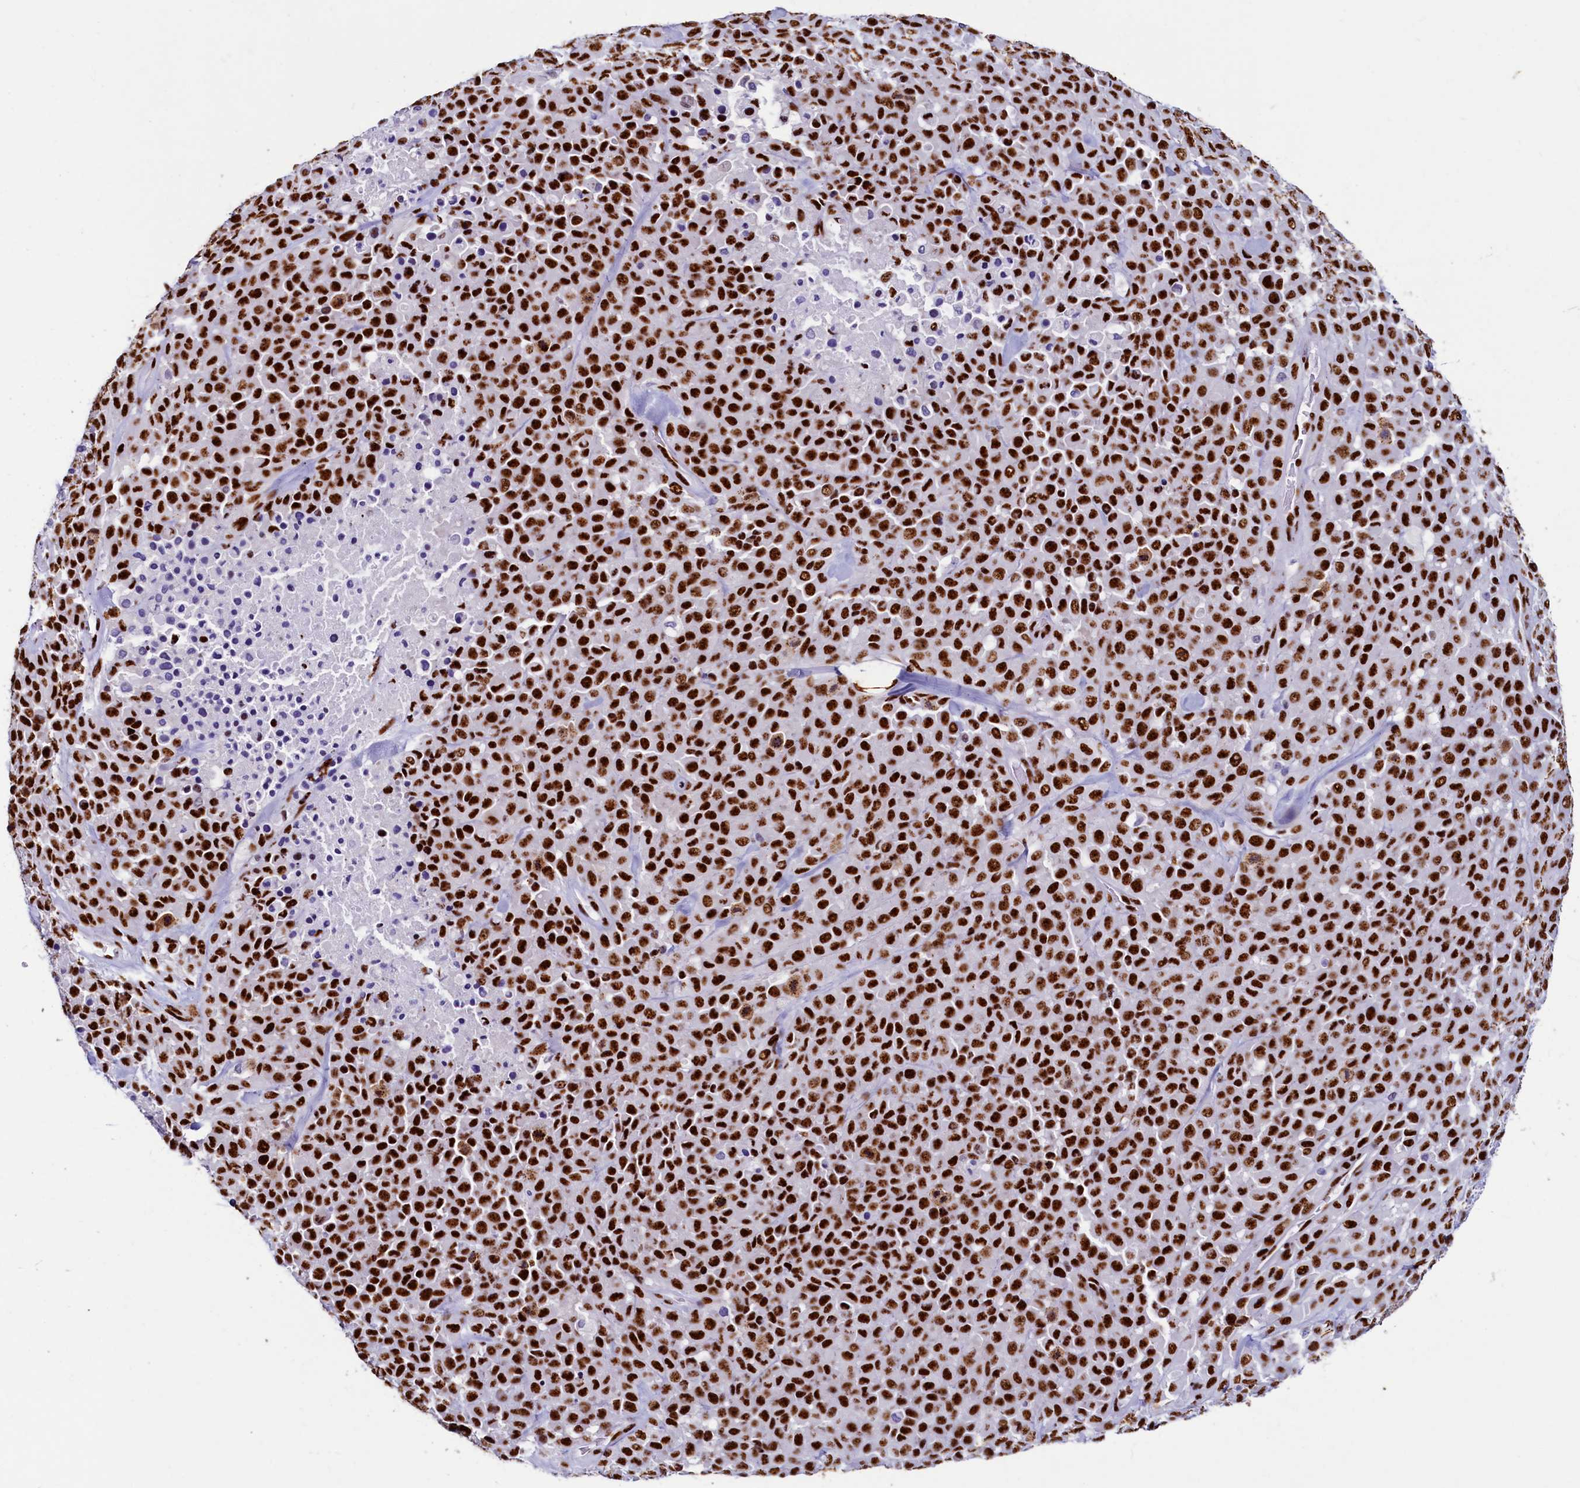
{"staining": {"intensity": "strong", "quantity": ">75%", "location": "nuclear"}, "tissue": "melanoma", "cell_type": "Tumor cells", "image_type": "cancer", "snomed": [{"axis": "morphology", "description": "Malignant melanoma, Metastatic site"}, {"axis": "topography", "description": "Skin"}], "caption": "About >75% of tumor cells in human melanoma display strong nuclear protein positivity as visualized by brown immunohistochemical staining.", "gene": "SRRM2", "patient": {"sex": "female", "age": 81}}